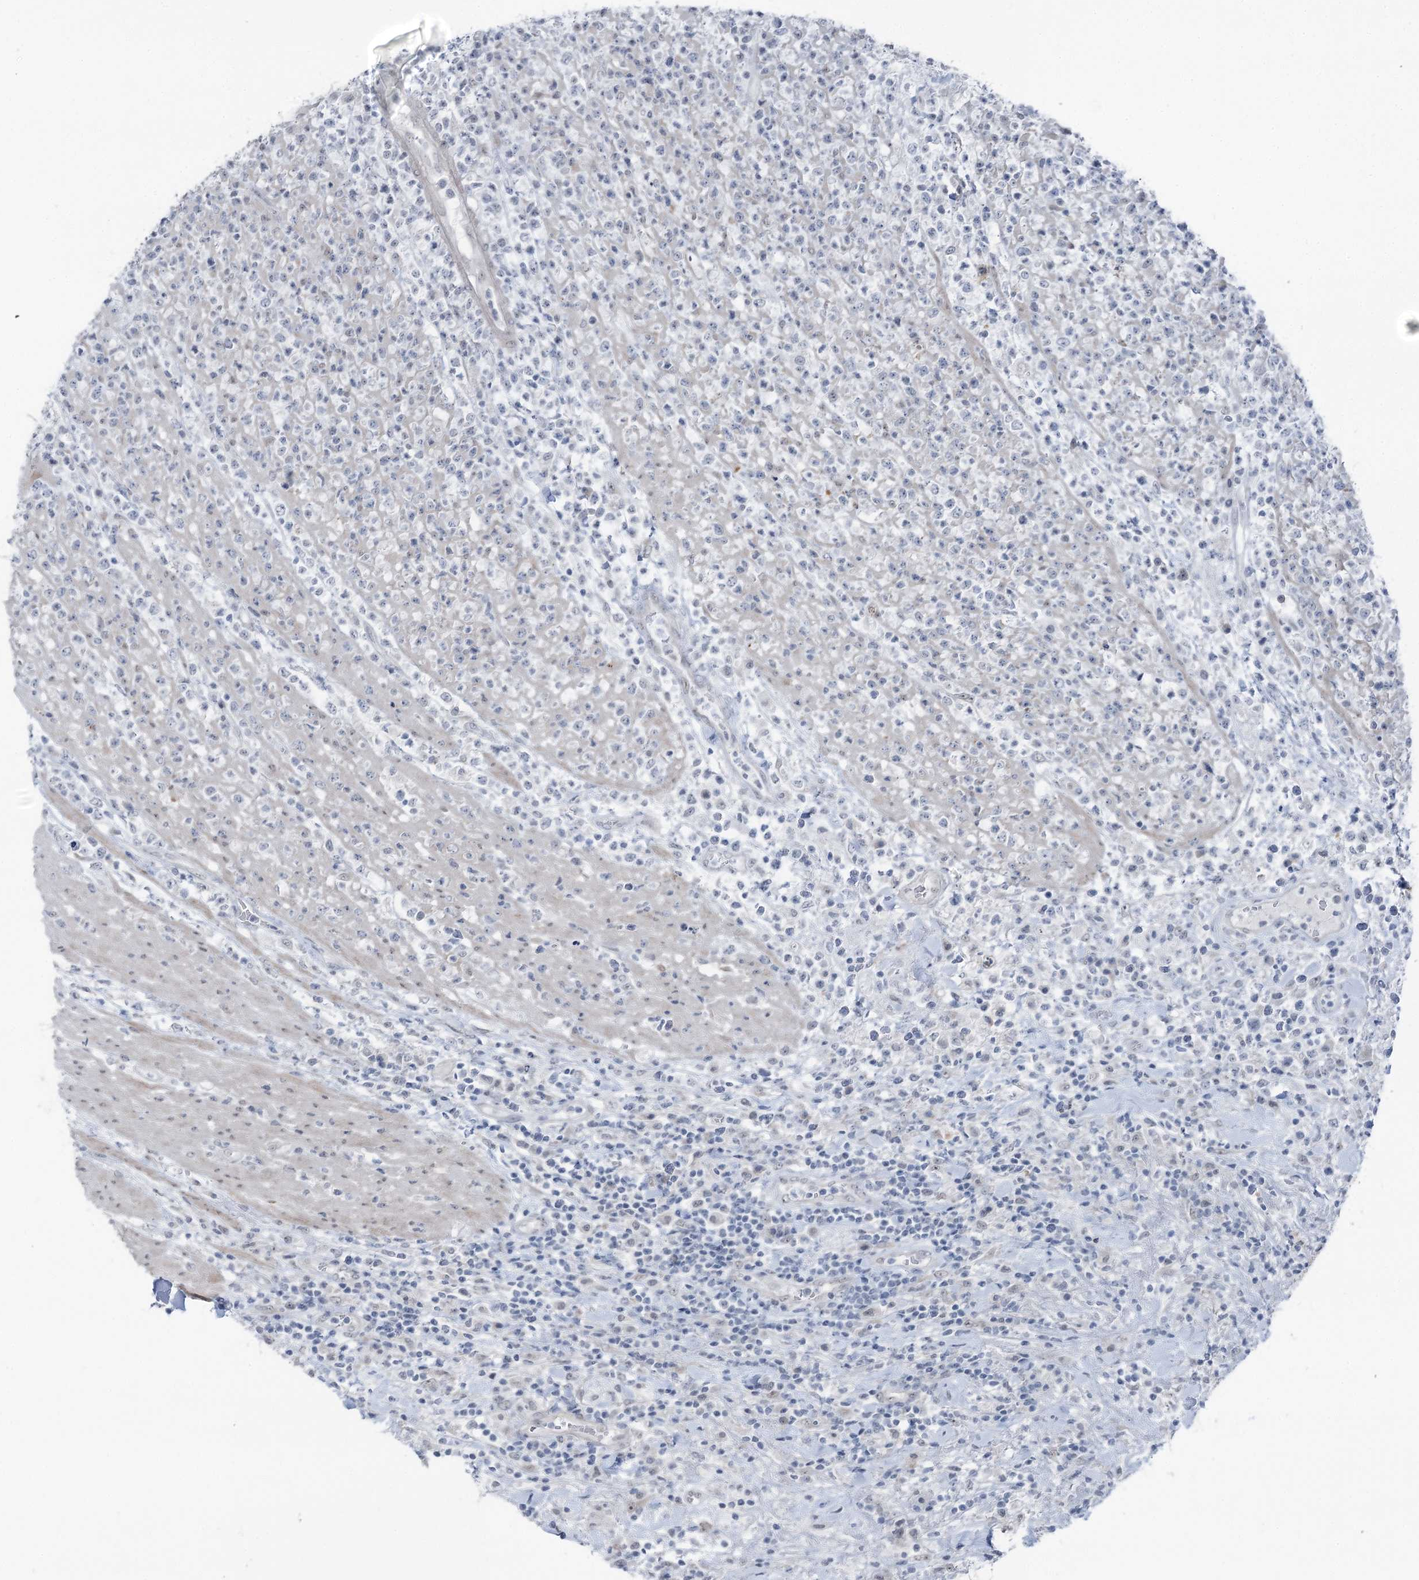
{"staining": {"intensity": "negative", "quantity": "none", "location": "none"}, "tissue": "lymphoma", "cell_type": "Tumor cells", "image_type": "cancer", "snomed": [{"axis": "morphology", "description": "Malignant lymphoma, non-Hodgkin's type, High grade"}, {"axis": "topography", "description": "Colon"}], "caption": "This is an IHC photomicrograph of human high-grade malignant lymphoma, non-Hodgkin's type. There is no positivity in tumor cells.", "gene": "STEEP1", "patient": {"sex": "female", "age": 53}}